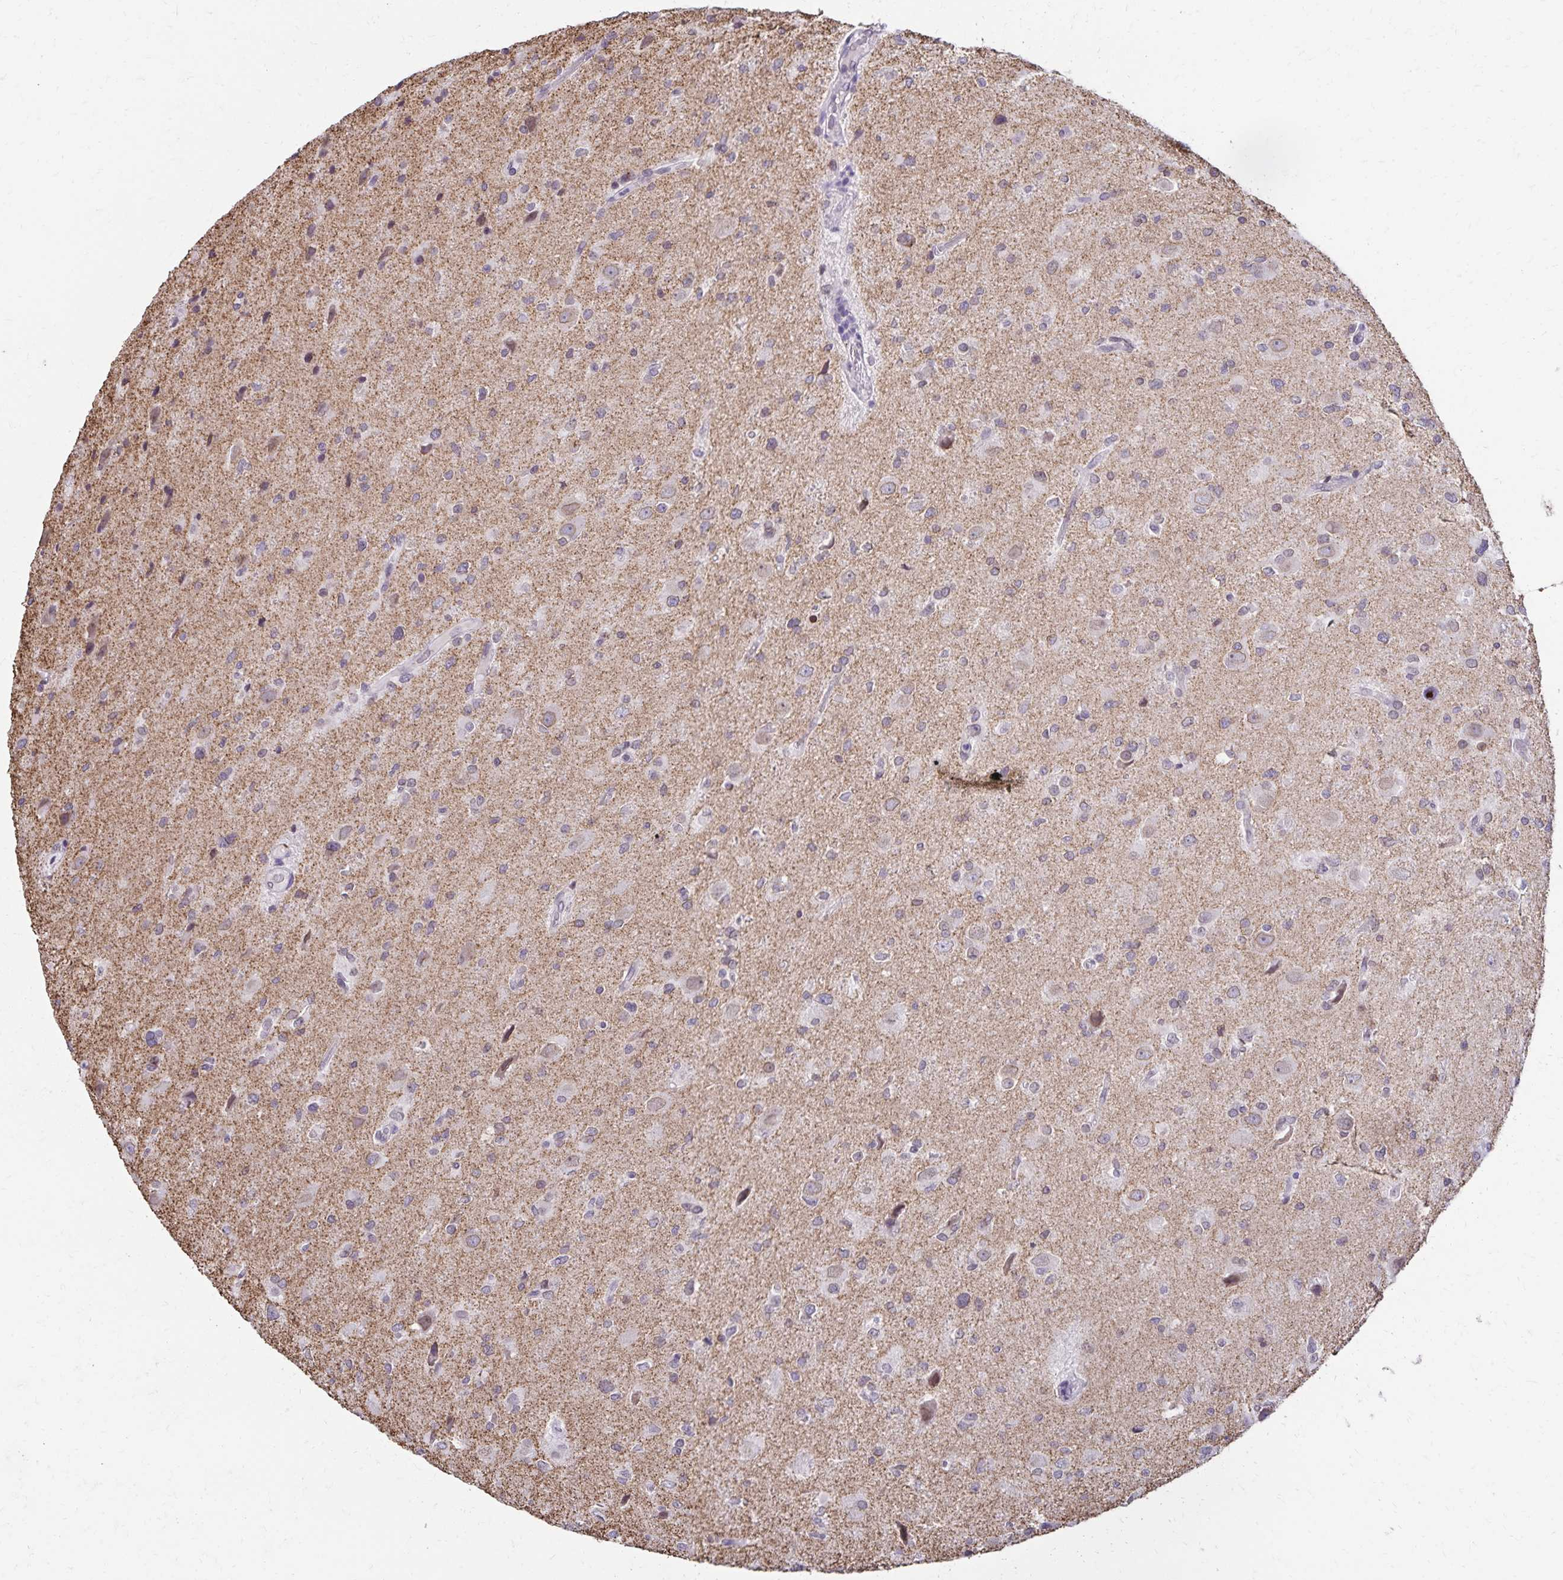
{"staining": {"intensity": "negative", "quantity": "none", "location": "none"}, "tissue": "glioma", "cell_type": "Tumor cells", "image_type": "cancer", "snomed": [{"axis": "morphology", "description": "Glioma, malignant, Low grade"}, {"axis": "topography", "description": "Brain"}], "caption": "A high-resolution micrograph shows immunohistochemistry staining of low-grade glioma (malignant), which demonstrates no significant staining in tumor cells.", "gene": "FAM166C", "patient": {"sex": "female", "age": 32}}